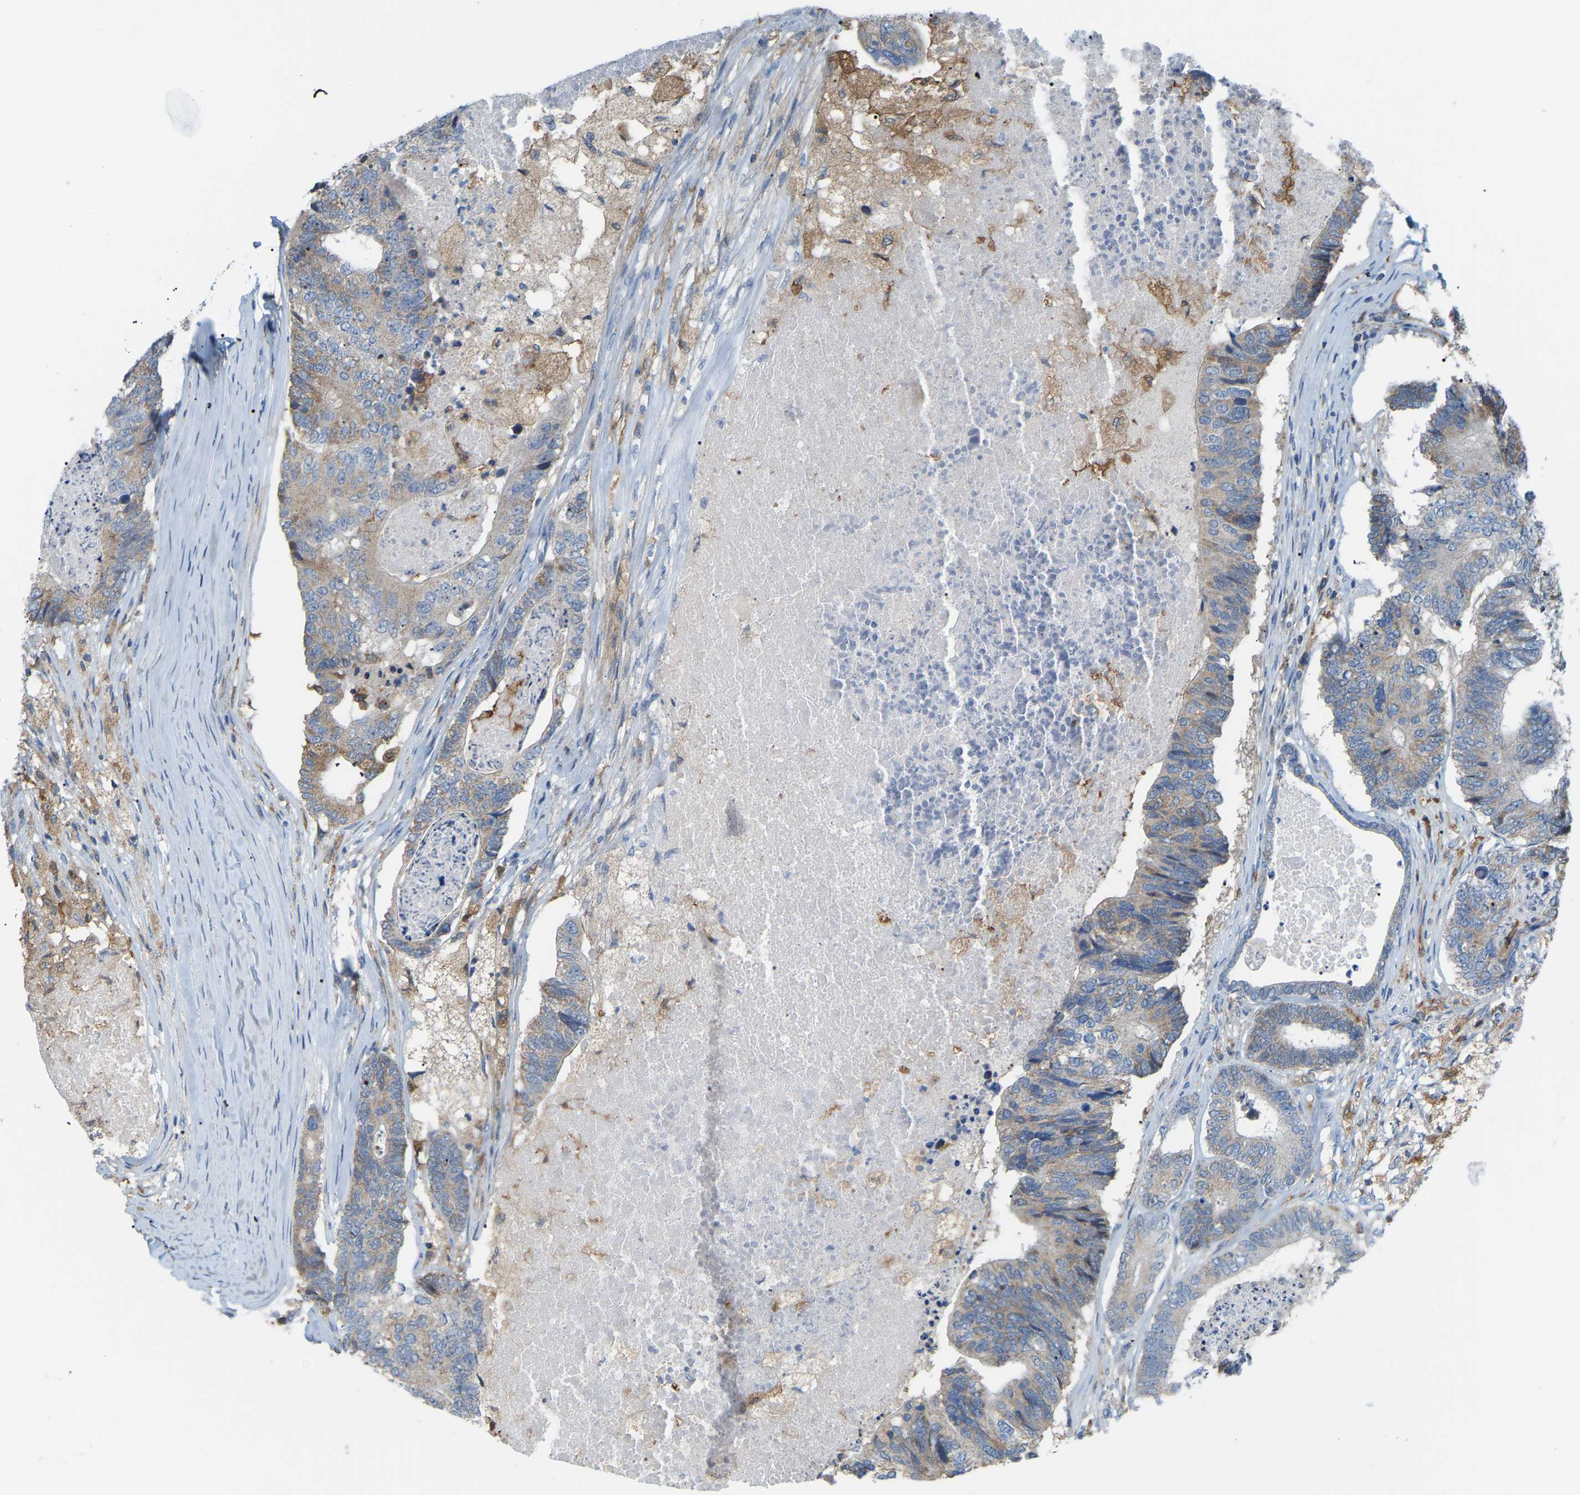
{"staining": {"intensity": "weak", "quantity": "<25%", "location": "cytoplasmic/membranous"}, "tissue": "colorectal cancer", "cell_type": "Tumor cells", "image_type": "cancer", "snomed": [{"axis": "morphology", "description": "Adenocarcinoma, NOS"}, {"axis": "topography", "description": "Colon"}], "caption": "High magnification brightfield microscopy of adenocarcinoma (colorectal) stained with DAB (3,3'-diaminobenzidine) (brown) and counterstained with hematoxylin (blue): tumor cells show no significant staining.", "gene": "CROT", "patient": {"sex": "female", "age": 67}}